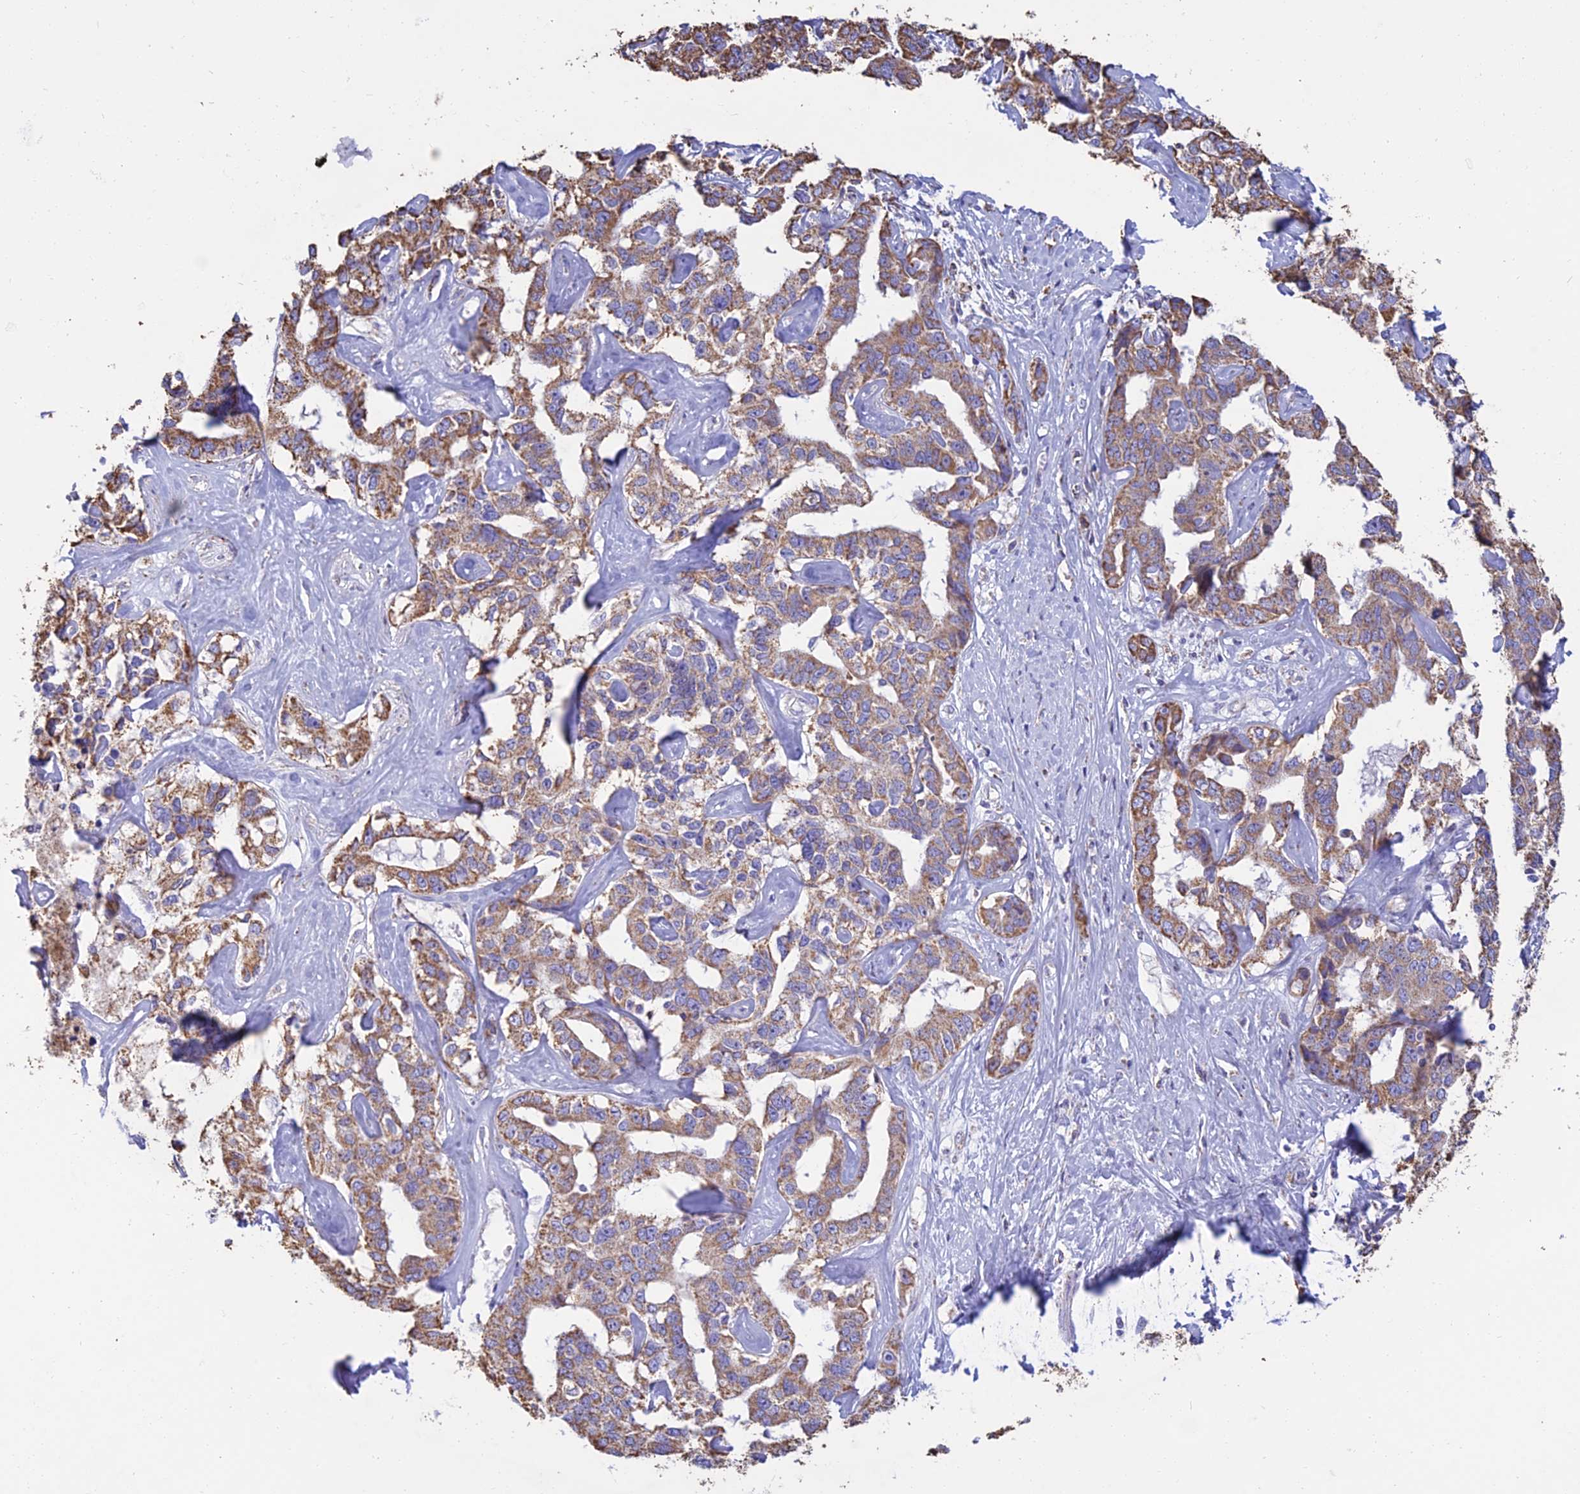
{"staining": {"intensity": "moderate", "quantity": ">75%", "location": "cytoplasmic/membranous"}, "tissue": "liver cancer", "cell_type": "Tumor cells", "image_type": "cancer", "snomed": [{"axis": "morphology", "description": "Cholangiocarcinoma"}, {"axis": "topography", "description": "Liver"}], "caption": "This micrograph shows immunohistochemistry (IHC) staining of cholangiocarcinoma (liver), with medium moderate cytoplasmic/membranous expression in about >75% of tumor cells.", "gene": "OR2W3", "patient": {"sex": "male", "age": 59}}